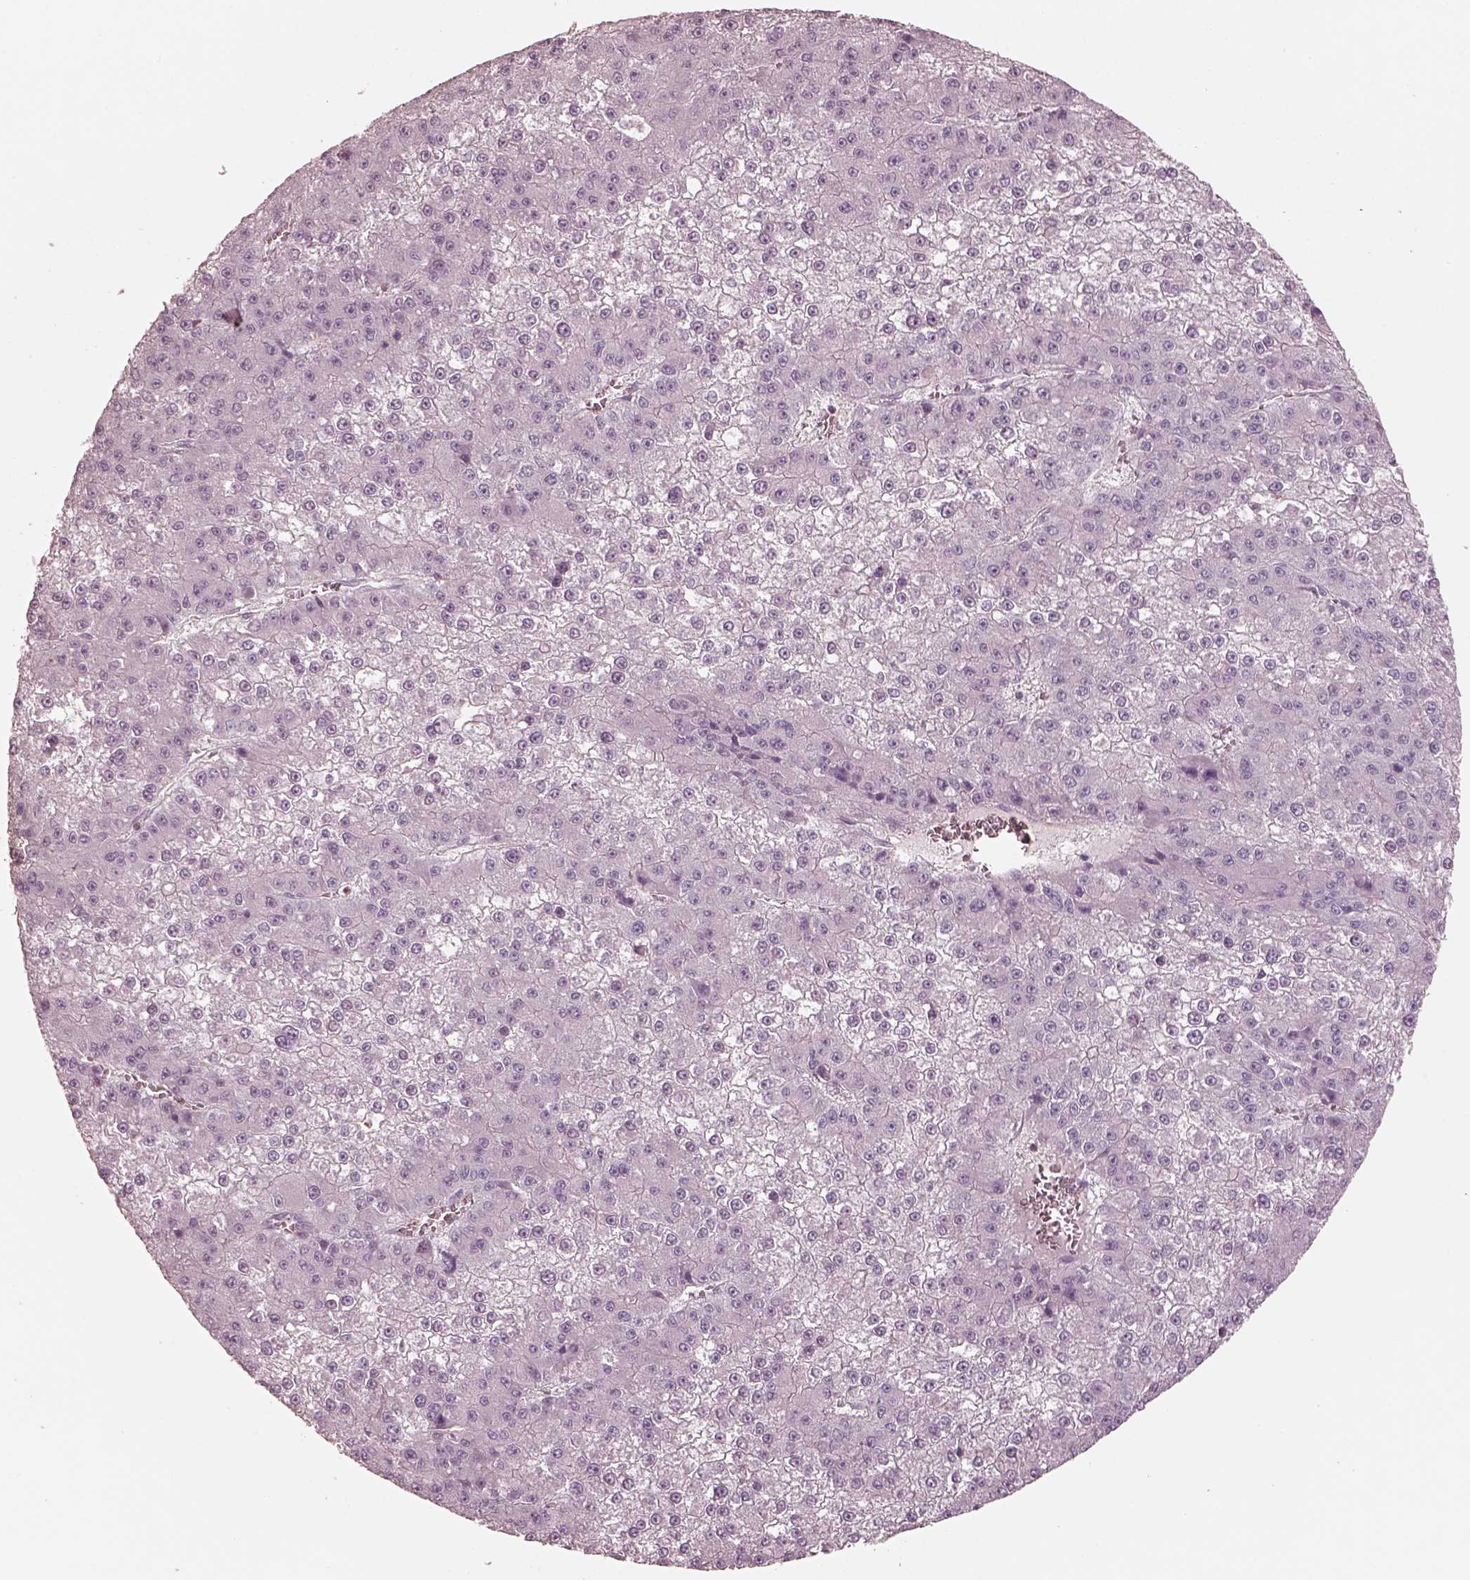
{"staining": {"intensity": "negative", "quantity": "none", "location": "none"}, "tissue": "liver cancer", "cell_type": "Tumor cells", "image_type": "cancer", "snomed": [{"axis": "morphology", "description": "Carcinoma, Hepatocellular, NOS"}, {"axis": "topography", "description": "Liver"}], "caption": "This is a histopathology image of immunohistochemistry (IHC) staining of liver cancer, which shows no positivity in tumor cells.", "gene": "PRLHR", "patient": {"sex": "female", "age": 73}}